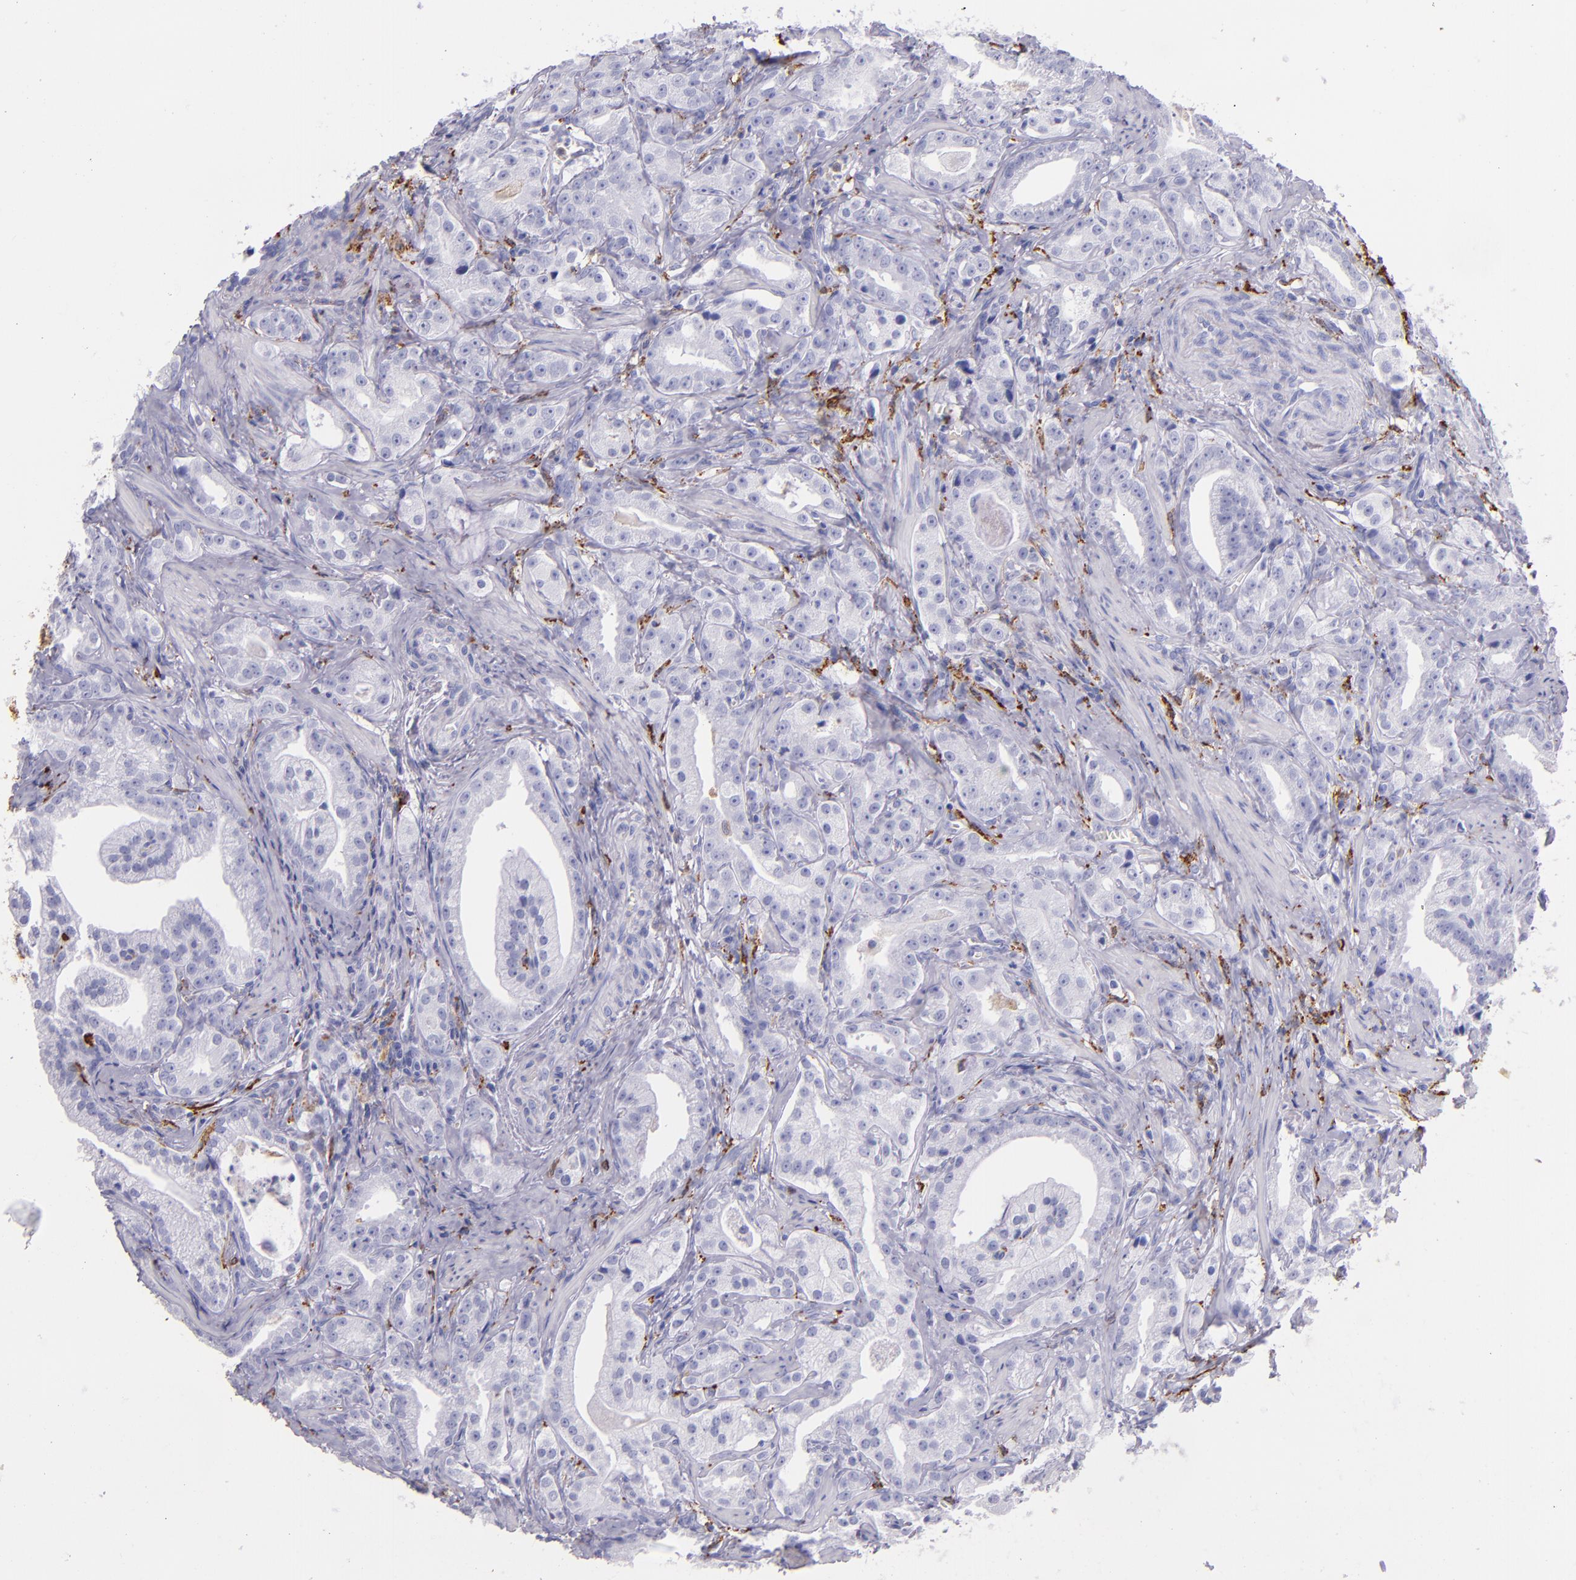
{"staining": {"intensity": "negative", "quantity": "none", "location": "none"}, "tissue": "prostate cancer", "cell_type": "Tumor cells", "image_type": "cancer", "snomed": [{"axis": "morphology", "description": "Adenocarcinoma, Low grade"}, {"axis": "topography", "description": "Prostate"}], "caption": "This is an immunohistochemistry (IHC) histopathology image of low-grade adenocarcinoma (prostate). There is no positivity in tumor cells.", "gene": "CD163", "patient": {"sex": "male", "age": 59}}